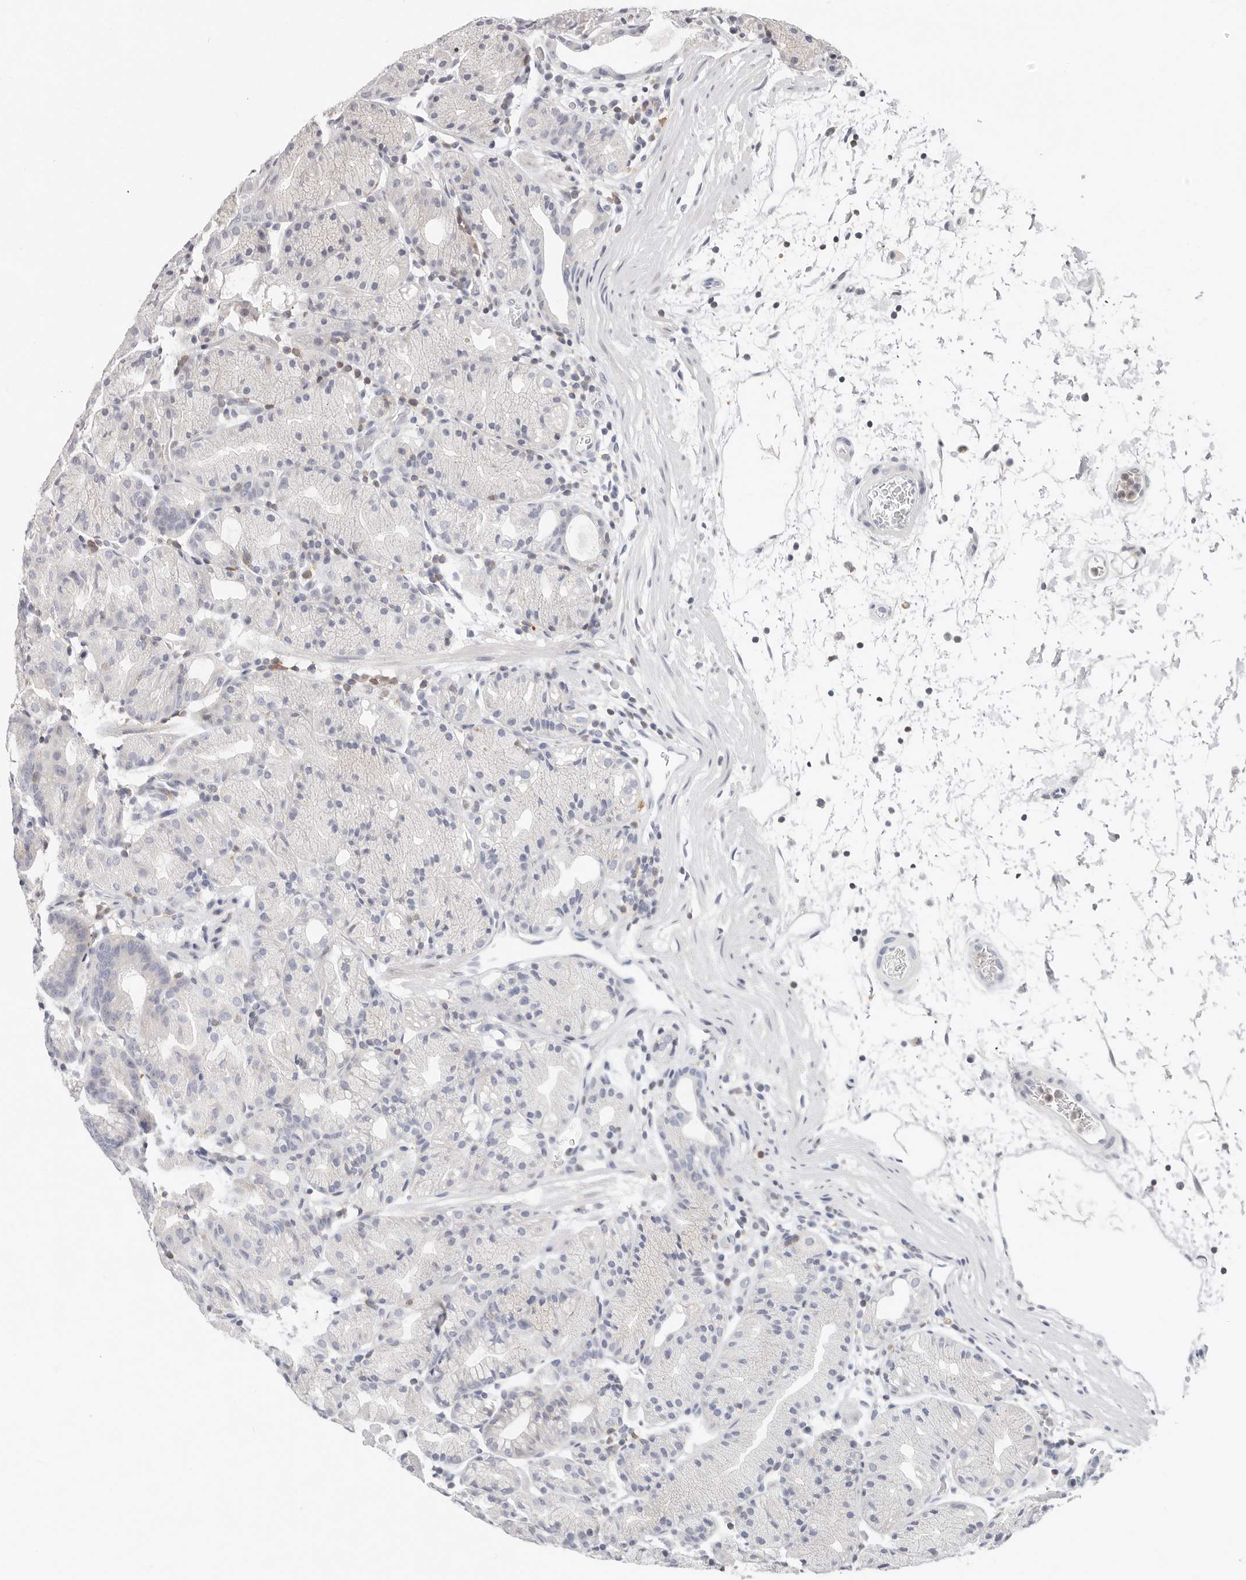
{"staining": {"intensity": "negative", "quantity": "none", "location": "none"}, "tissue": "stomach", "cell_type": "Glandular cells", "image_type": "normal", "snomed": [{"axis": "morphology", "description": "Normal tissue, NOS"}, {"axis": "topography", "description": "Stomach, upper"}], "caption": "Immunohistochemical staining of benign human stomach displays no significant expression in glandular cells.", "gene": "TMEM63B", "patient": {"sex": "male", "age": 48}}